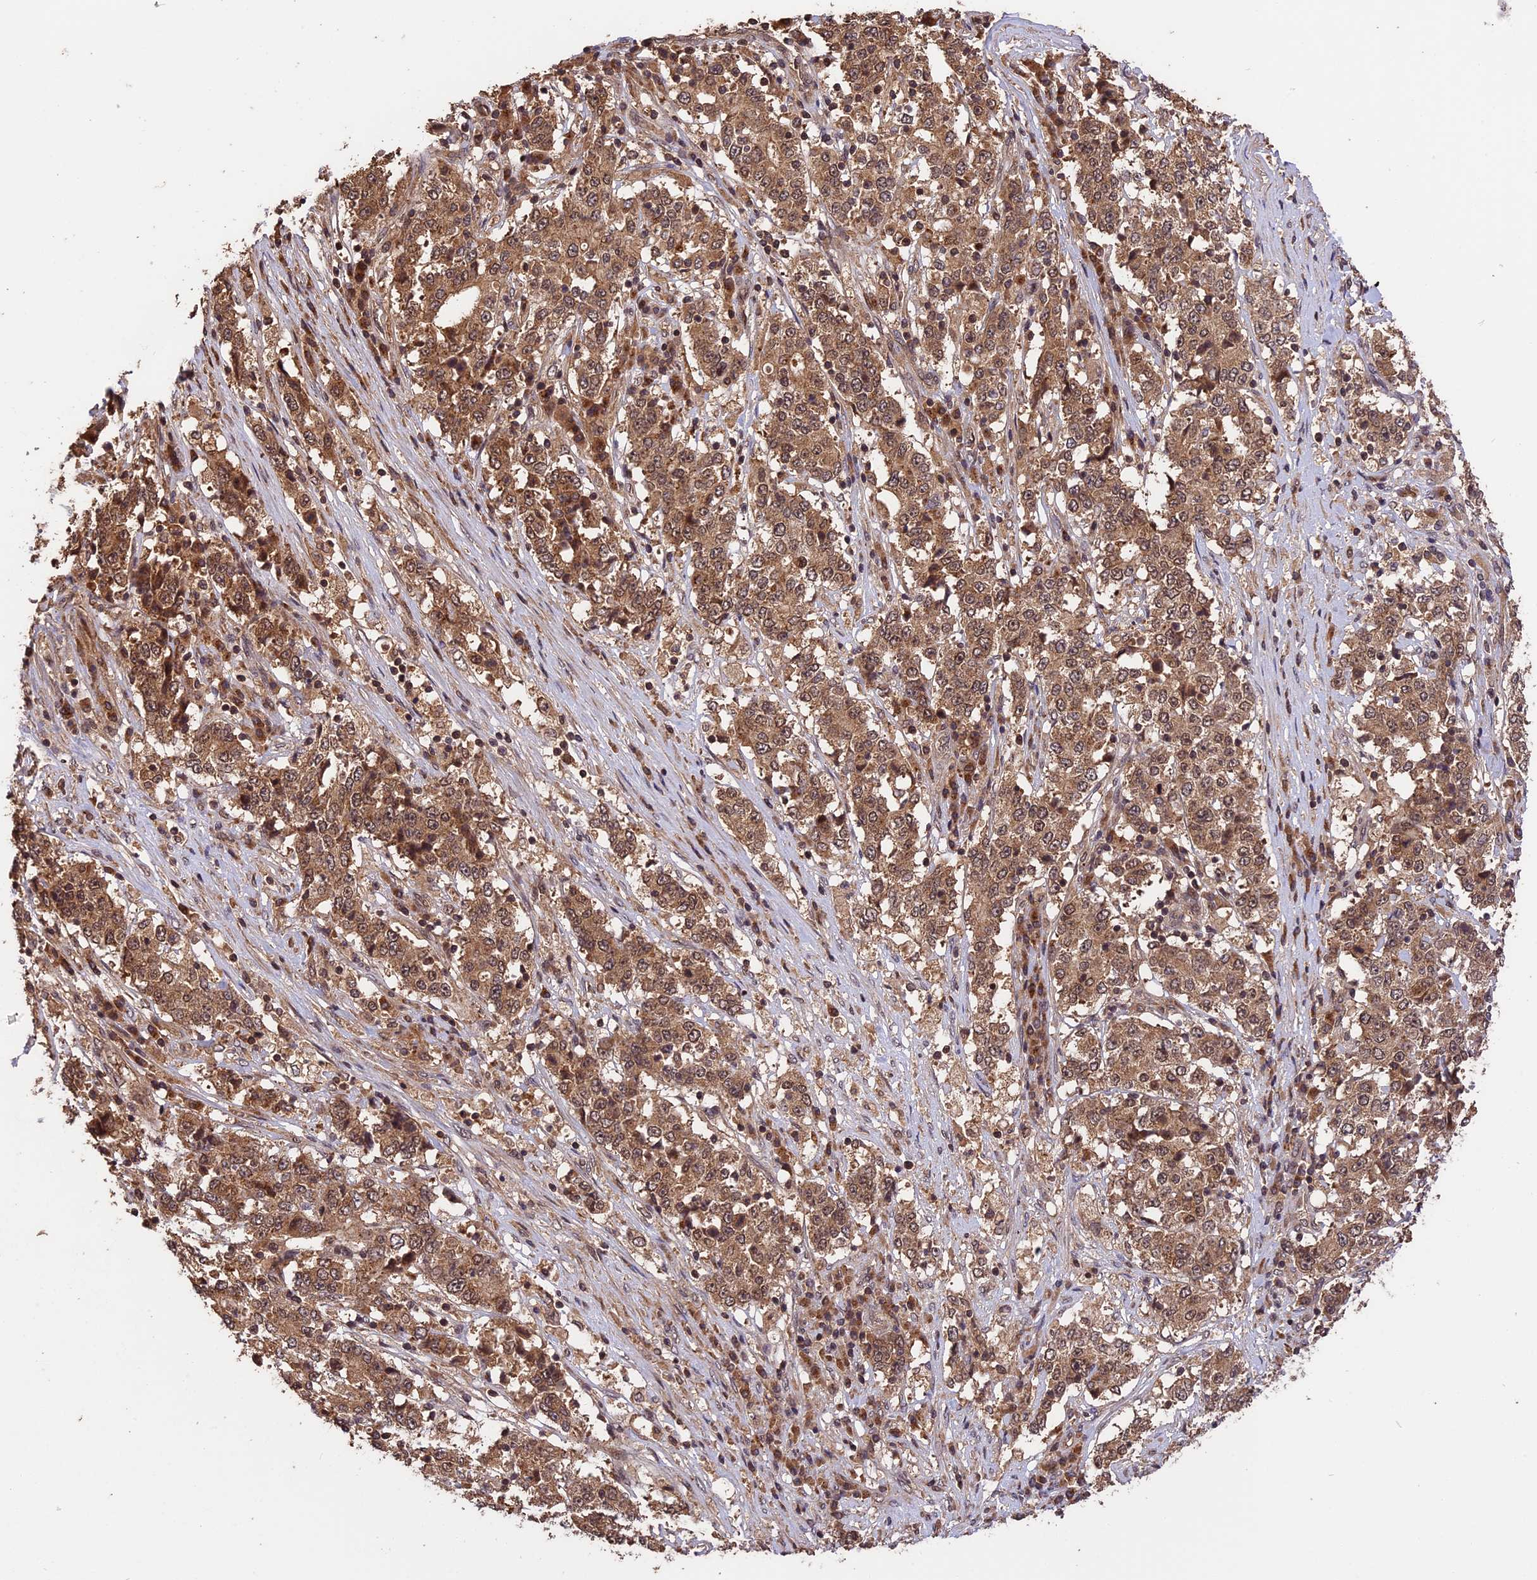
{"staining": {"intensity": "moderate", "quantity": ">75%", "location": "cytoplasmic/membranous,nuclear"}, "tissue": "stomach cancer", "cell_type": "Tumor cells", "image_type": "cancer", "snomed": [{"axis": "morphology", "description": "Adenocarcinoma, NOS"}, {"axis": "topography", "description": "Stomach"}], "caption": "A brown stain shows moderate cytoplasmic/membranous and nuclear positivity of a protein in human stomach cancer (adenocarcinoma) tumor cells. The staining was performed using DAB to visualize the protein expression in brown, while the nuclei were stained in blue with hematoxylin (Magnification: 20x).", "gene": "ESCO1", "patient": {"sex": "male", "age": 59}}